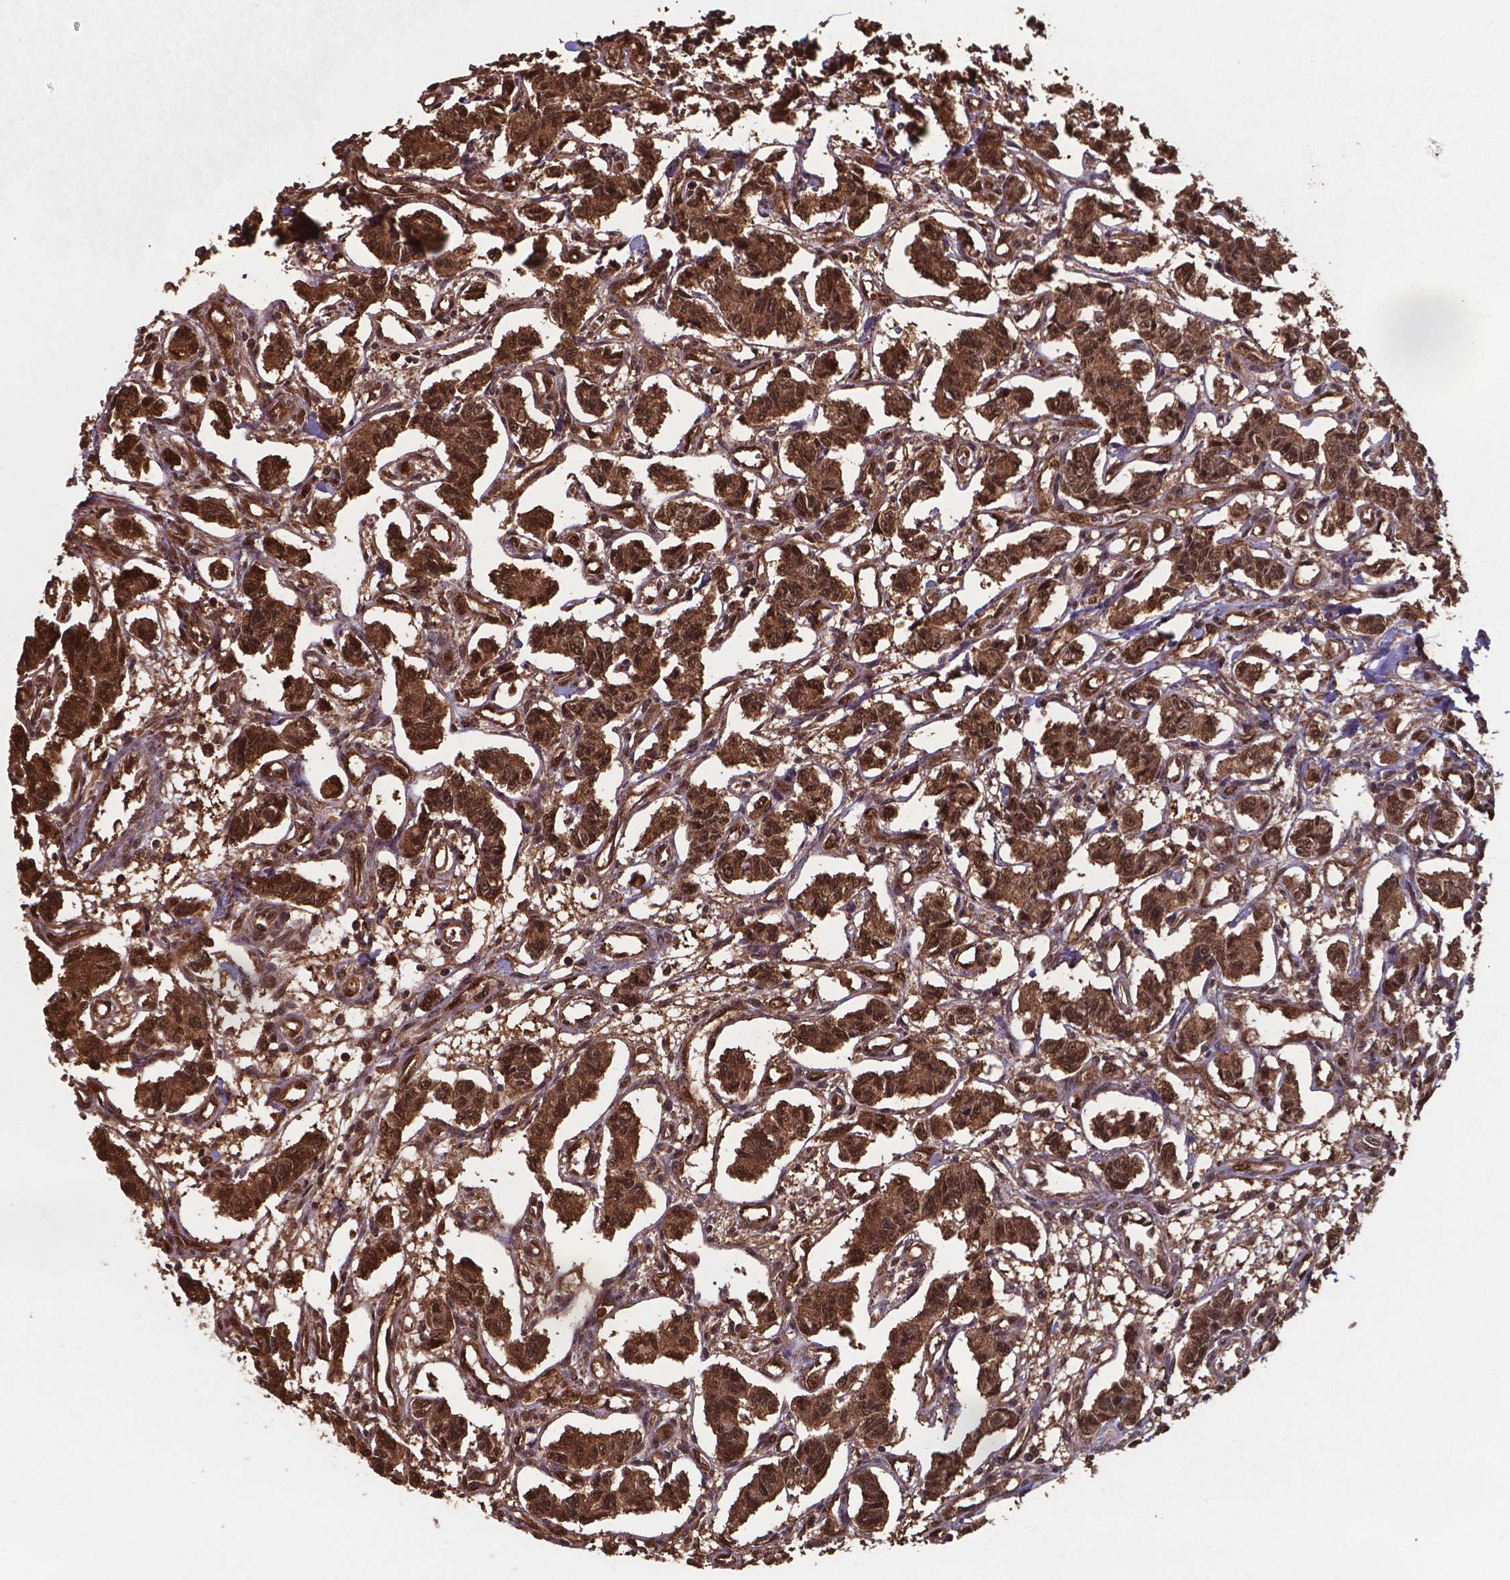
{"staining": {"intensity": "strong", "quantity": ">75%", "location": "cytoplasmic/membranous,nuclear"}, "tissue": "carcinoid", "cell_type": "Tumor cells", "image_type": "cancer", "snomed": [{"axis": "morphology", "description": "Carcinoid, malignant, NOS"}, {"axis": "topography", "description": "Kidney"}], "caption": "Carcinoid stained with a protein marker reveals strong staining in tumor cells.", "gene": "CHP2", "patient": {"sex": "female", "age": 41}}